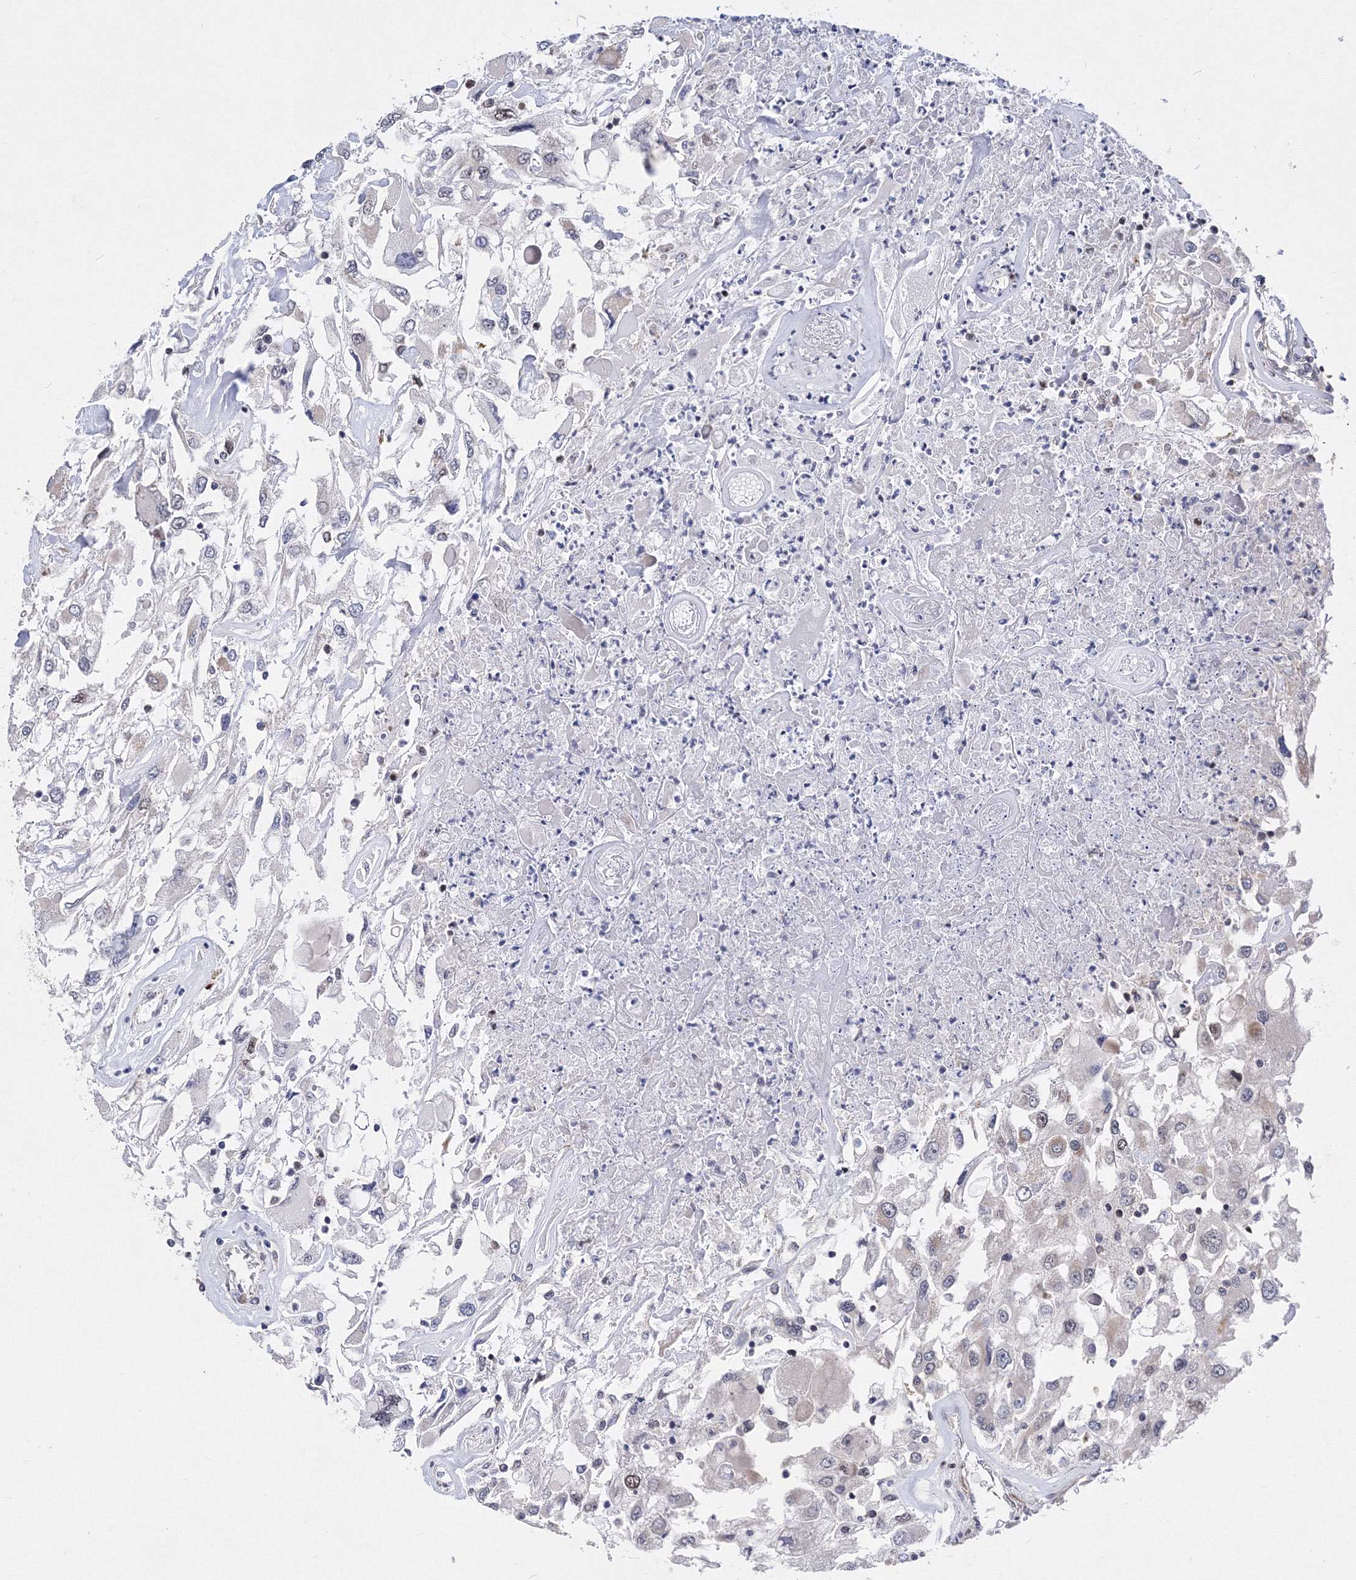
{"staining": {"intensity": "negative", "quantity": "none", "location": "none"}, "tissue": "renal cancer", "cell_type": "Tumor cells", "image_type": "cancer", "snomed": [{"axis": "morphology", "description": "Adenocarcinoma, NOS"}, {"axis": "topography", "description": "Kidney"}], "caption": "This is an IHC image of renal cancer. There is no expression in tumor cells.", "gene": "GPN1", "patient": {"sex": "female", "age": 52}}